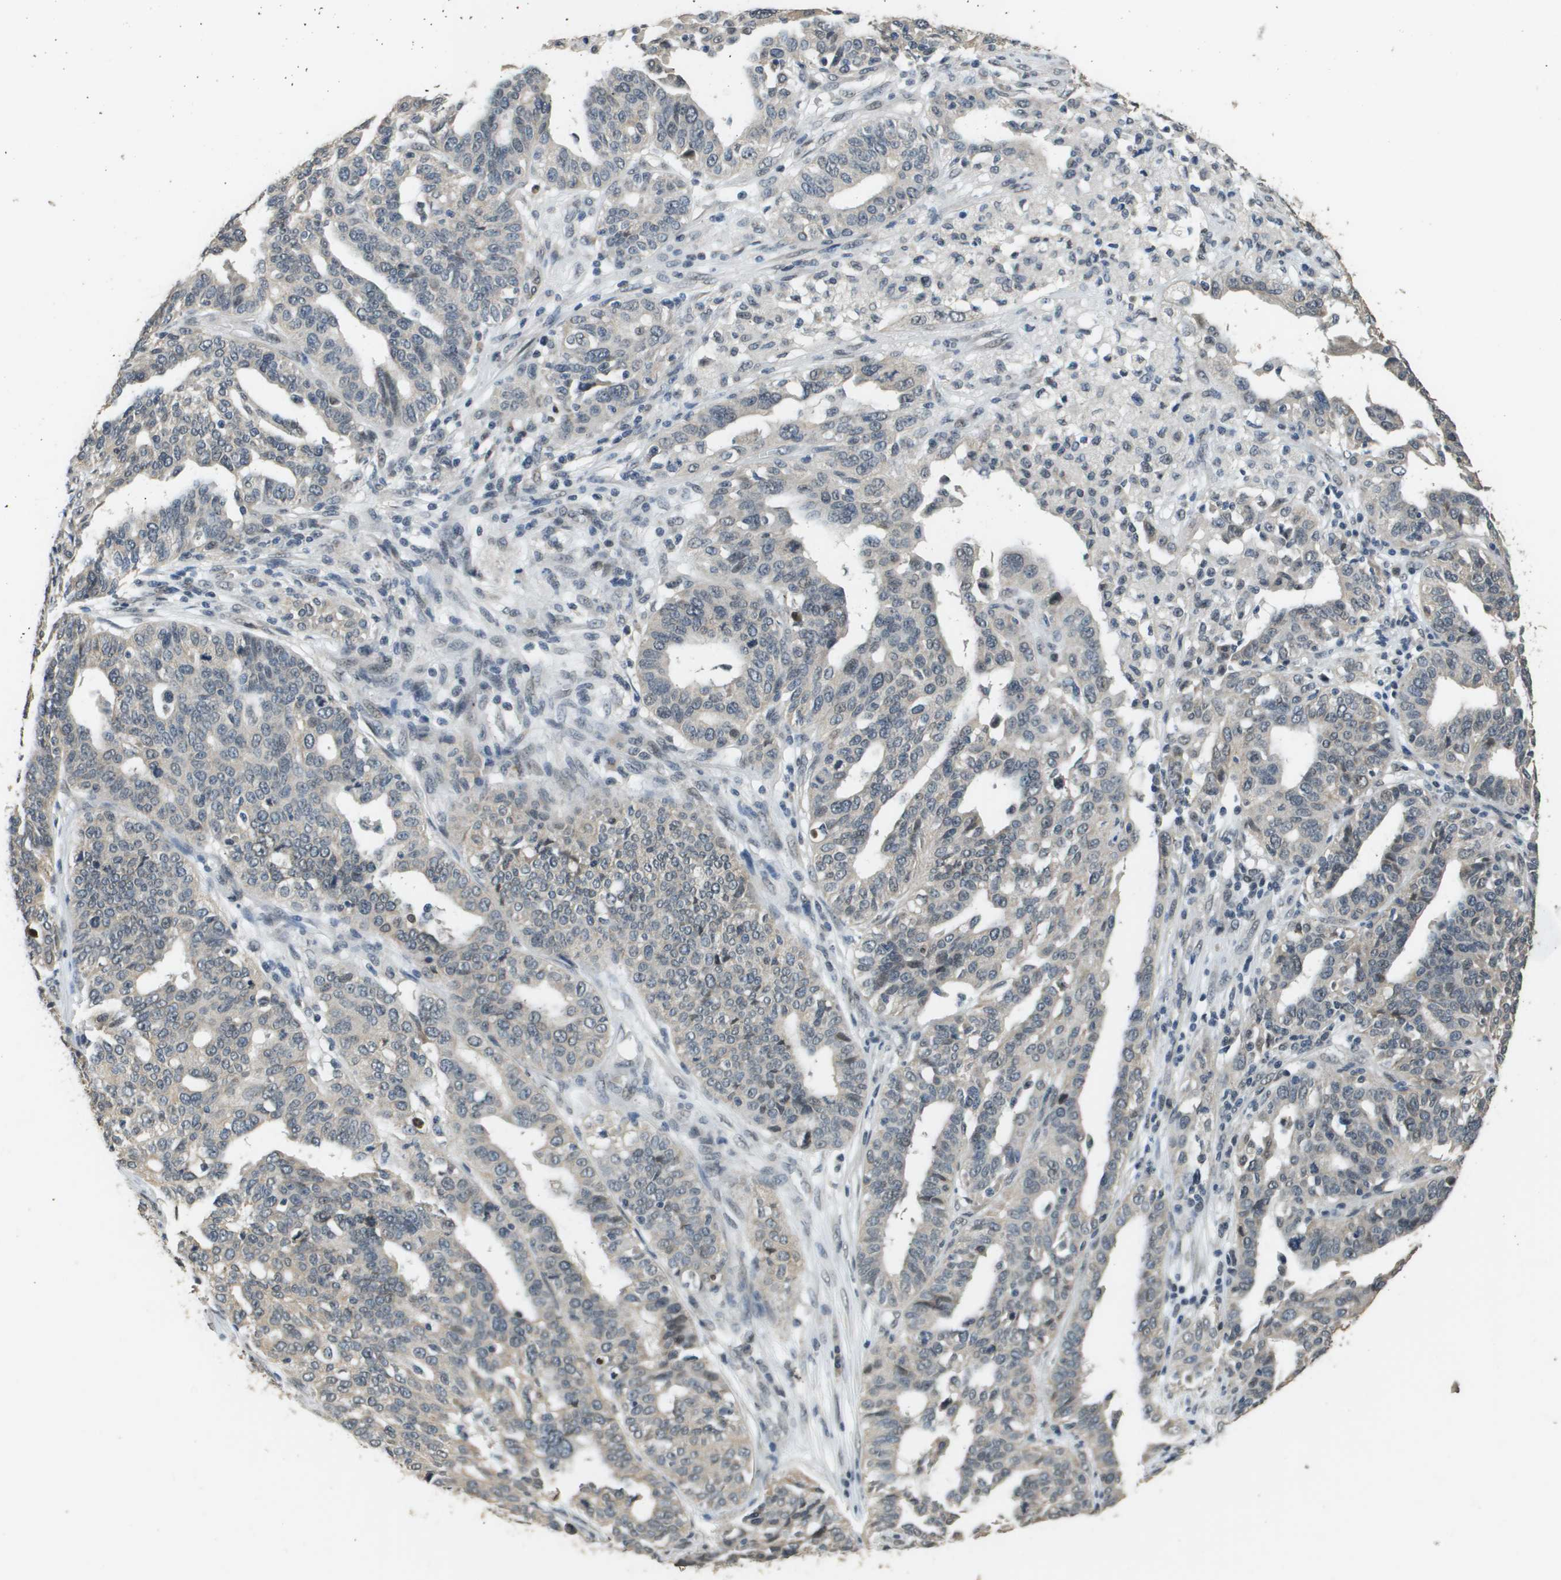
{"staining": {"intensity": "negative", "quantity": "none", "location": "none"}, "tissue": "ovarian cancer", "cell_type": "Tumor cells", "image_type": "cancer", "snomed": [{"axis": "morphology", "description": "Cystadenocarcinoma, serous, NOS"}, {"axis": "topography", "description": "Ovary"}], "caption": "Histopathology image shows no significant protein expression in tumor cells of ovarian cancer (serous cystadenocarcinoma).", "gene": "FANCC", "patient": {"sex": "female", "age": 59}}